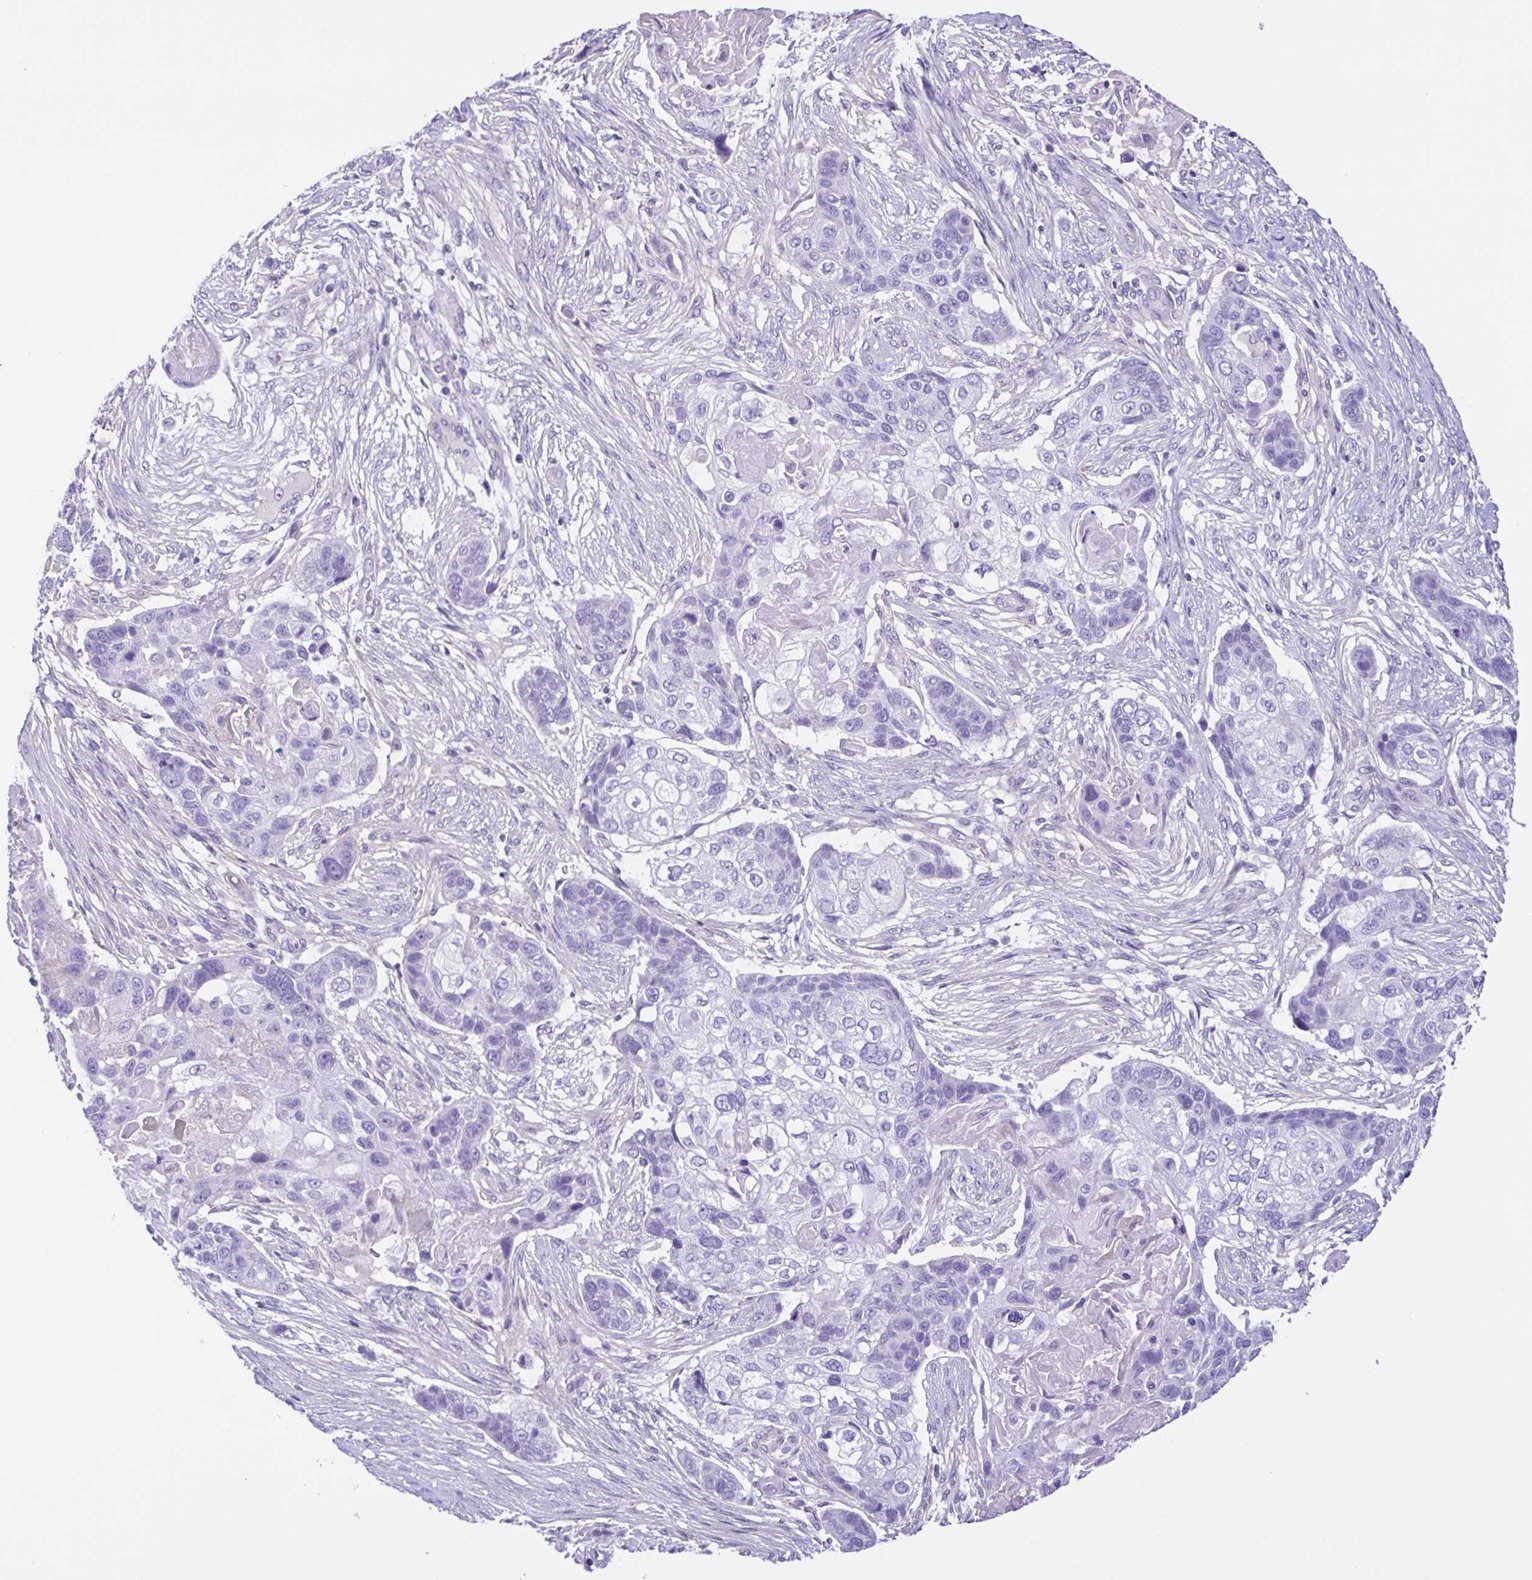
{"staining": {"intensity": "negative", "quantity": "none", "location": "none"}, "tissue": "lung cancer", "cell_type": "Tumor cells", "image_type": "cancer", "snomed": [{"axis": "morphology", "description": "Squamous cell carcinoma, NOS"}, {"axis": "topography", "description": "Lung"}], "caption": "Immunohistochemistry of human squamous cell carcinoma (lung) reveals no expression in tumor cells. (DAB immunohistochemistry (IHC), high magnification).", "gene": "ISM2", "patient": {"sex": "male", "age": 69}}